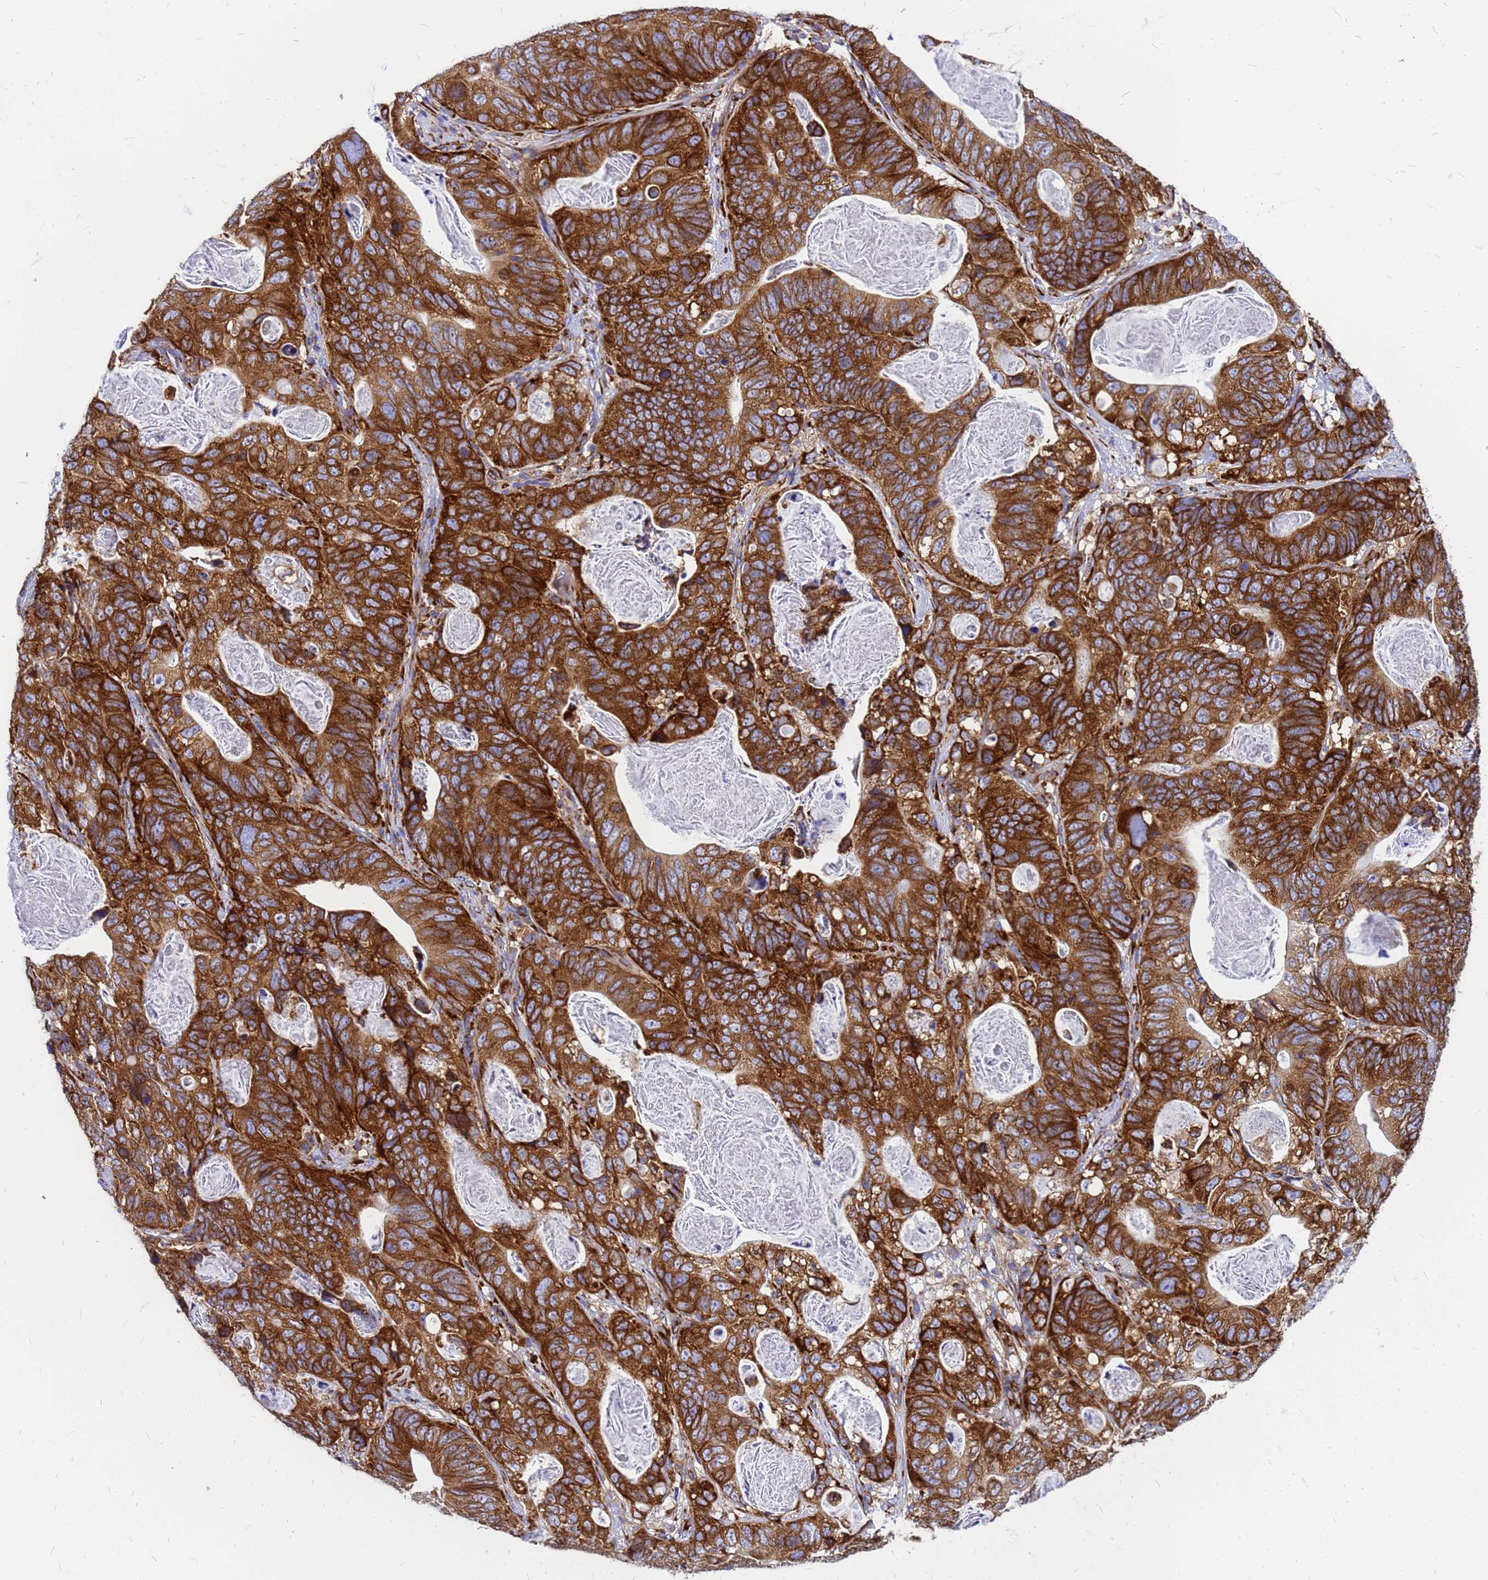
{"staining": {"intensity": "strong", "quantity": ">75%", "location": "cytoplasmic/membranous"}, "tissue": "stomach cancer", "cell_type": "Tumor cells", "image_type": "cancer", "snomed": [{"axis": "morphology", "description": "Normal tissue, NOS"}, {"axis": "morphology", "description": "Adenocarcinoma, NOS"}, {"axis": "topography", "description": "Stomach"}], "caption": "A brown stain highlights strong cytoplasmic/membranous expression of a protein in stomach cancer tumor cells. (DAB IHC with brightfield microscopy, high magnification).", "gene": "EEF1D", "patient": {"sex": "female", "age": 89}}